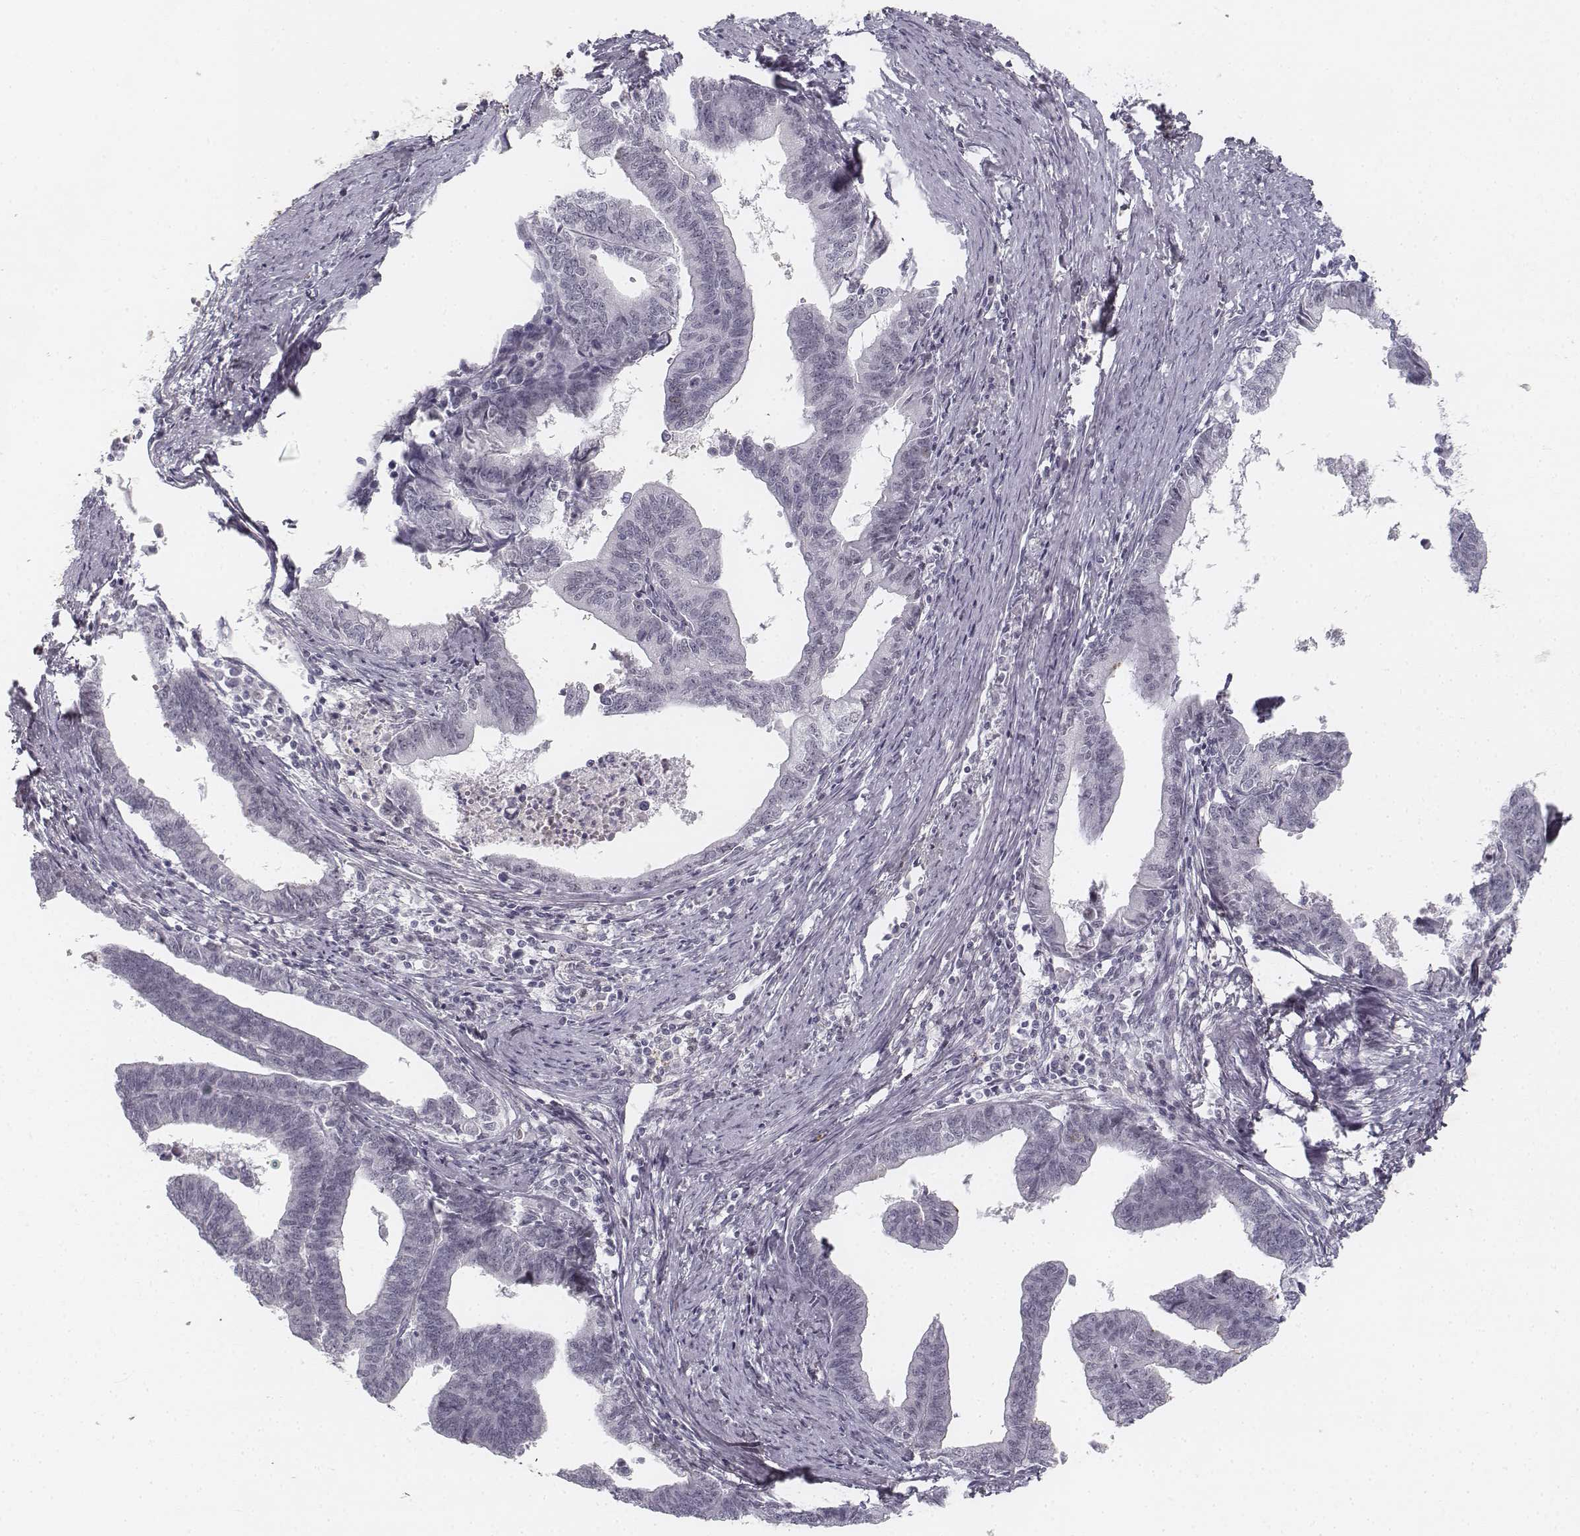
{"staining": {"intensity": "negative", "quantity": "none", "location": "none"}, "tissue": "endometrial cancer", "cell_type": "Tumor cells", "image_type": "cancer", "snomed": [{"axis": "morphology", "description": "Adenocarcinoma, NOS"}, {"axis": "topography", "description": "Endometrium"}], "caption": "This is an IHC histopathology image of human endometrial cancer (adenocarcinoma). There is no staining in tumor cells.", "gene": "KRT84", "patient": {"sex": "female", "age": 65}}